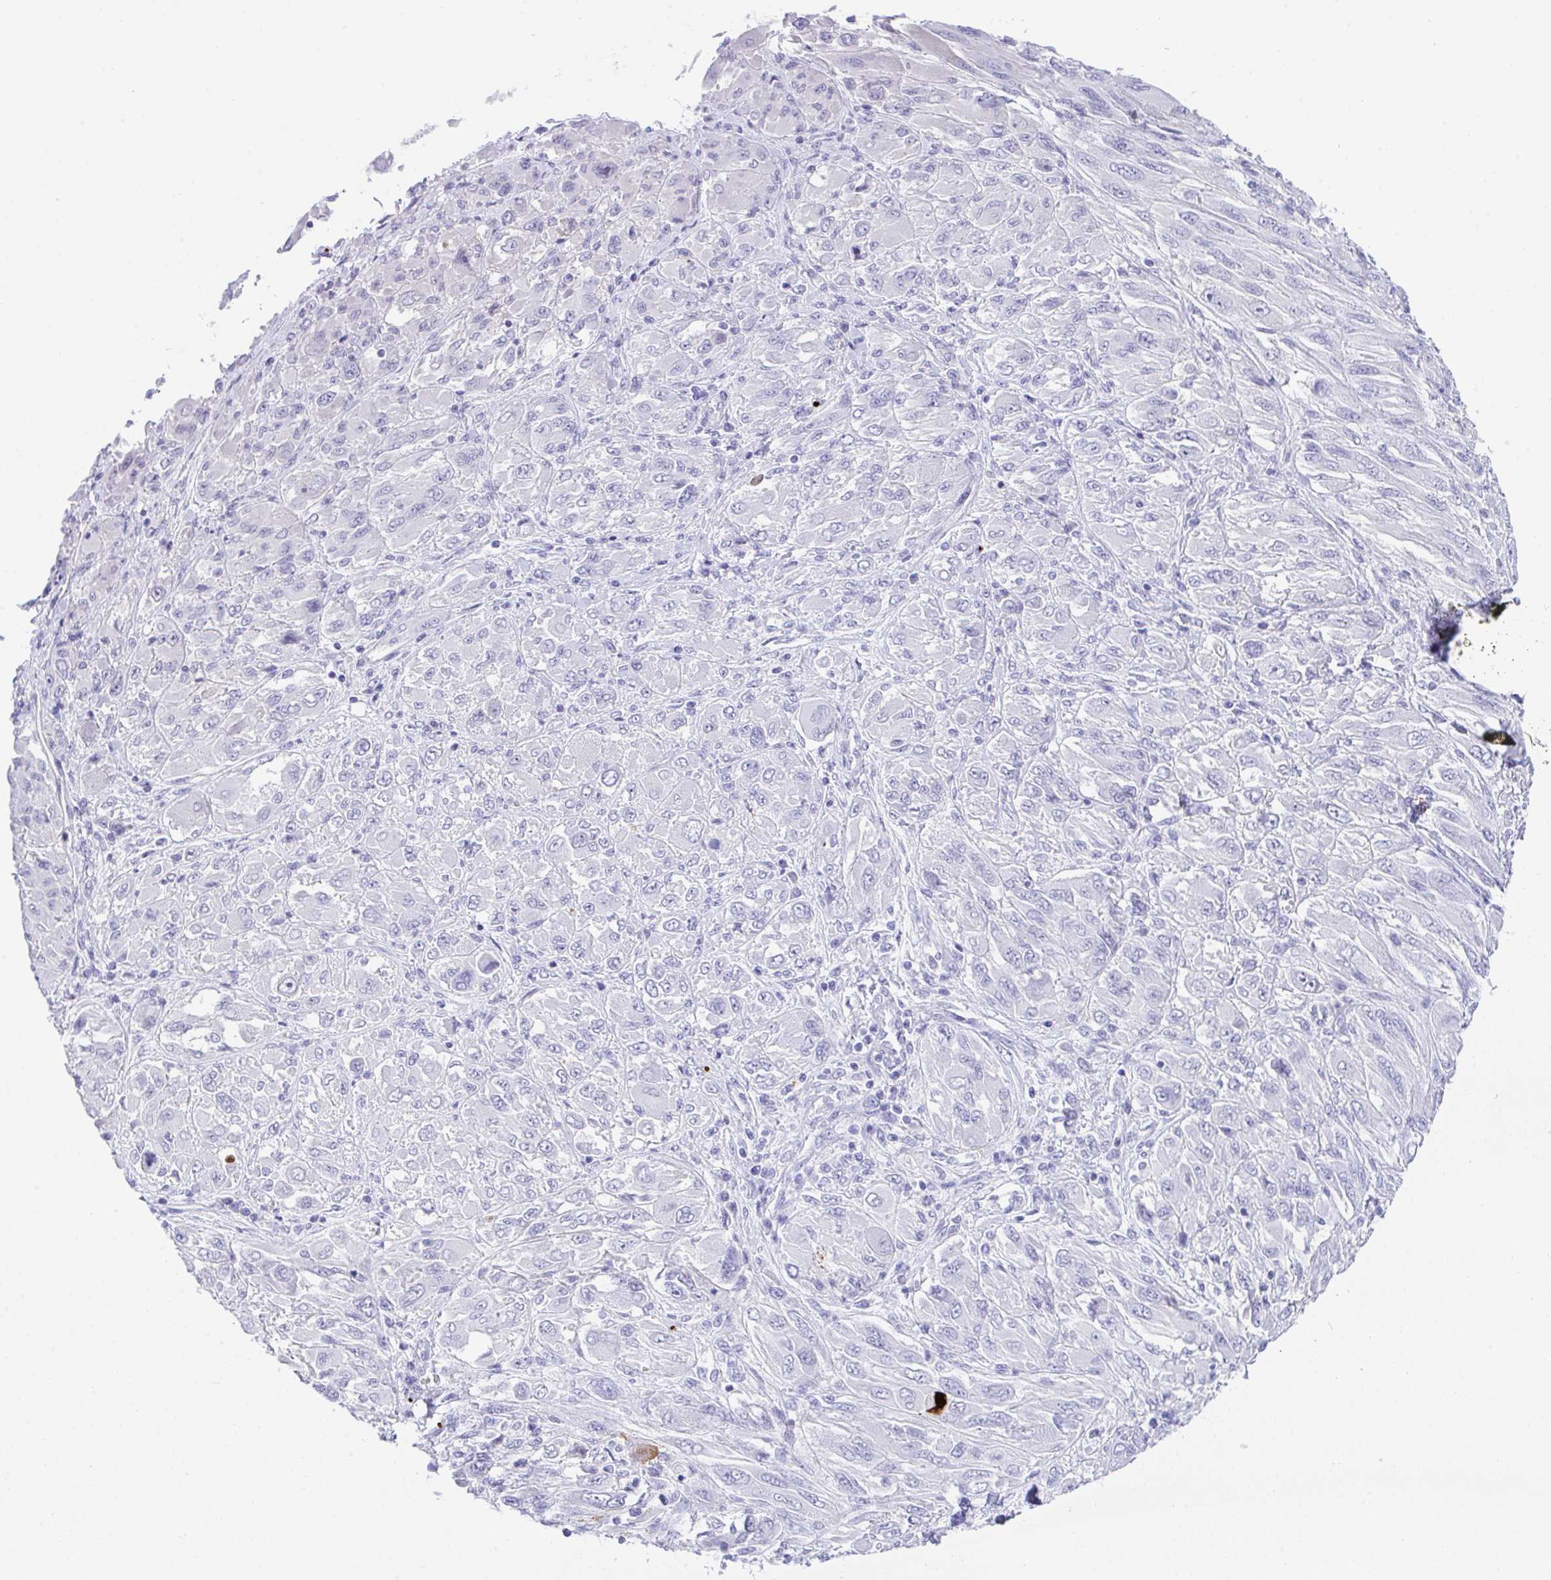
{"staining": {"intensity": "negative", "quantity": "none", "location": "none"}, "tissue": "melanoma", "cell_type": "Tumor cells", "image_type": "cancer", "snomed": [{"axis": "morphology", "description": "Malignant melanoma, NOS"}, {"axis": "topography", "description": "Skin"}], "caption": "The photomicrograph displays no significant expression in tumor cells of melanoma. The staining is performed using DAB brown chromogen with nuclei counter-stained in using hematoxylin.", "gene": "KMT2E", "patient": {"sex": "female", "age": 91}}